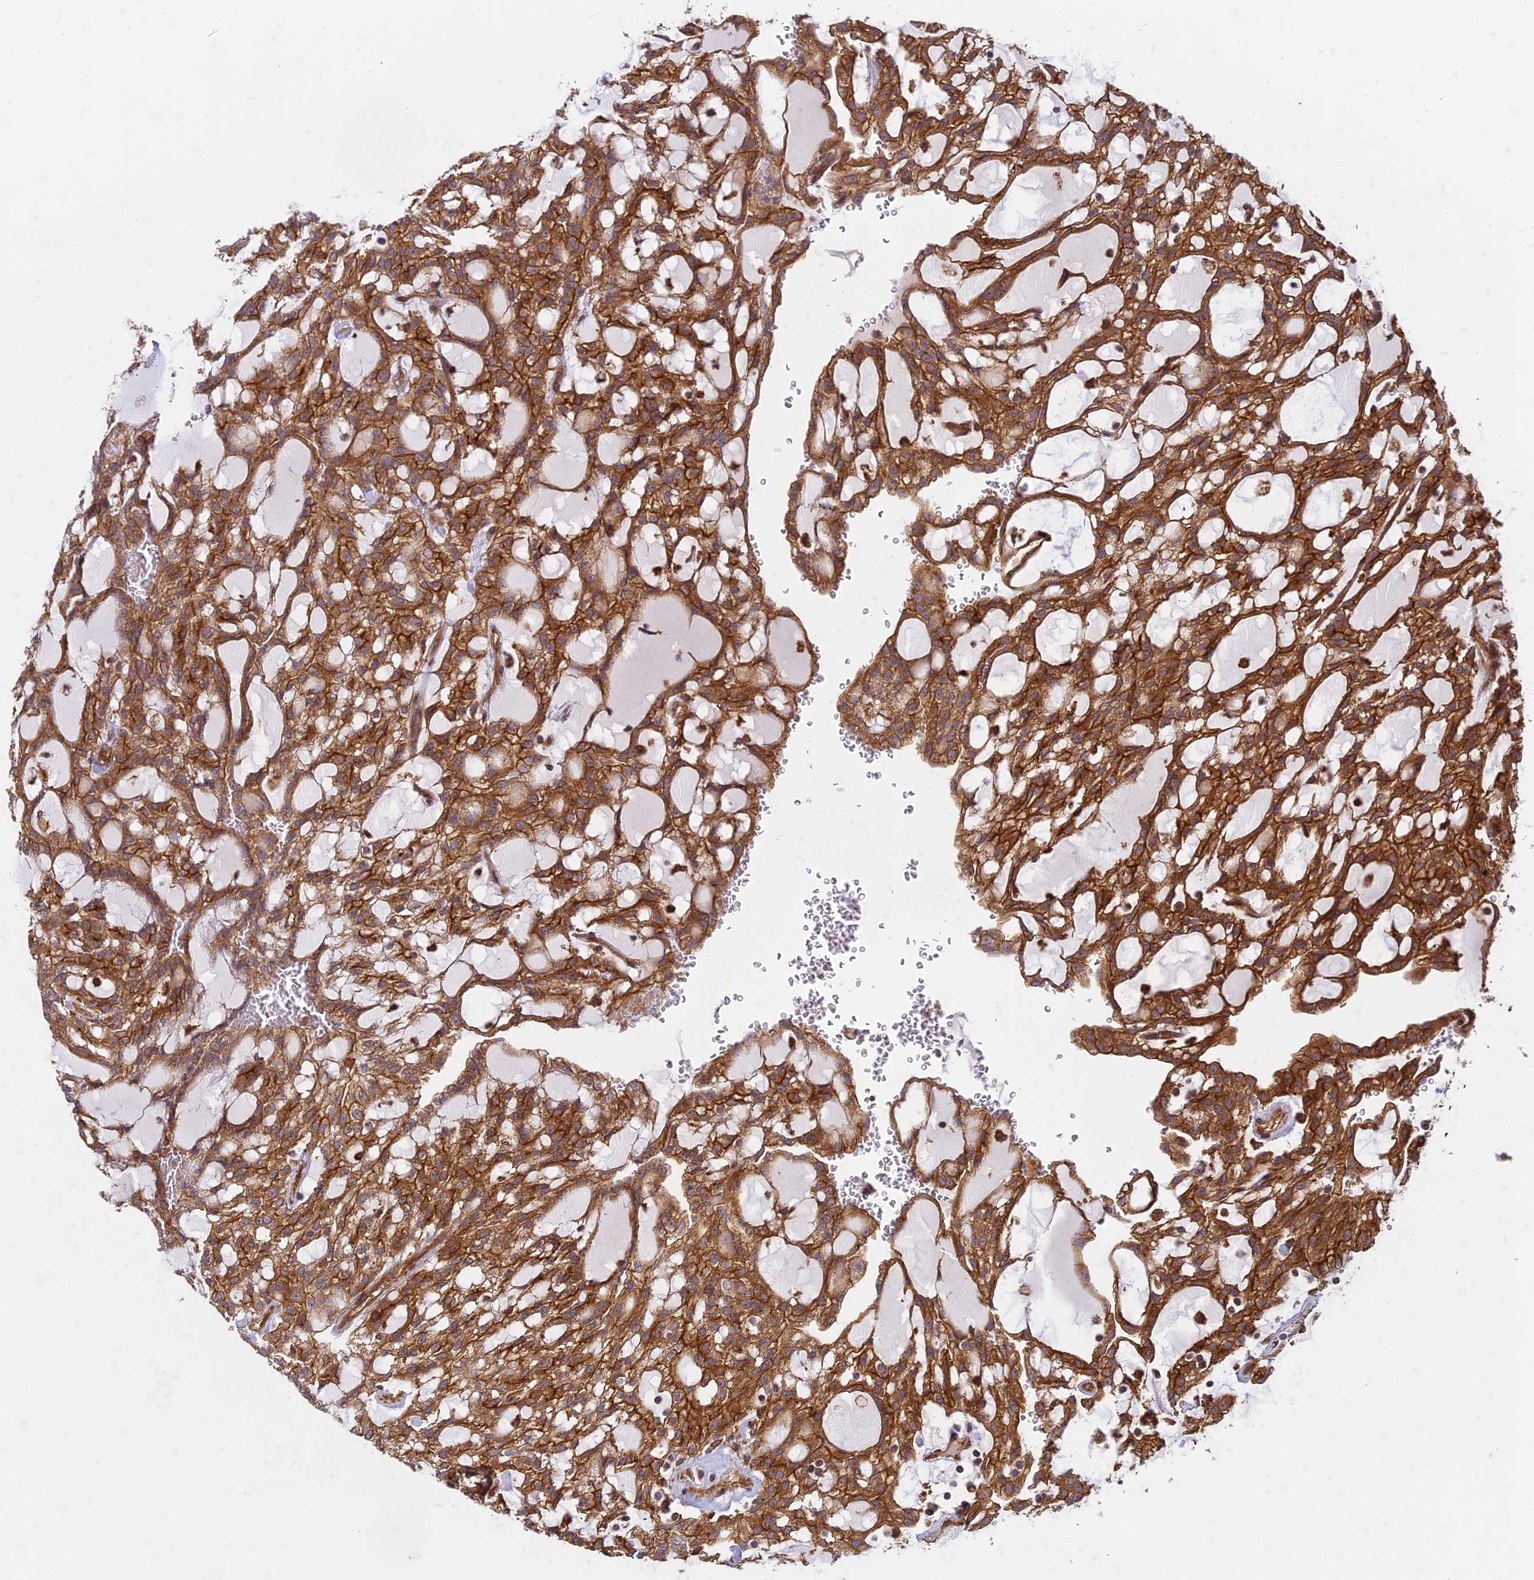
{"staining": {"intensity": "strong", "quantity": ">75%", "location": "cytoplasmic/membranous"}, "tissue": "renal cancer", "cell_type": "Tumor cells", "image_type": "cancer", "snomed": [{"axis": "morphology", "description": "Adenocarcinoma, NOS"}, {"axis": "topography", "description": "Kidney"}], "caption": "Immunohistochemistry (IHC) (DAB) staining of renal cancer (adenocarcinoma) exhibits strong cytoplasmic/membranous protein staining in about >75% of tumor cells. (DAB (3,3'-diaminobenzidine) IHC with brightfield microscopy, high magnification).", "gene": "TCF25", "patient": {"sex": "male", "age": 63}}